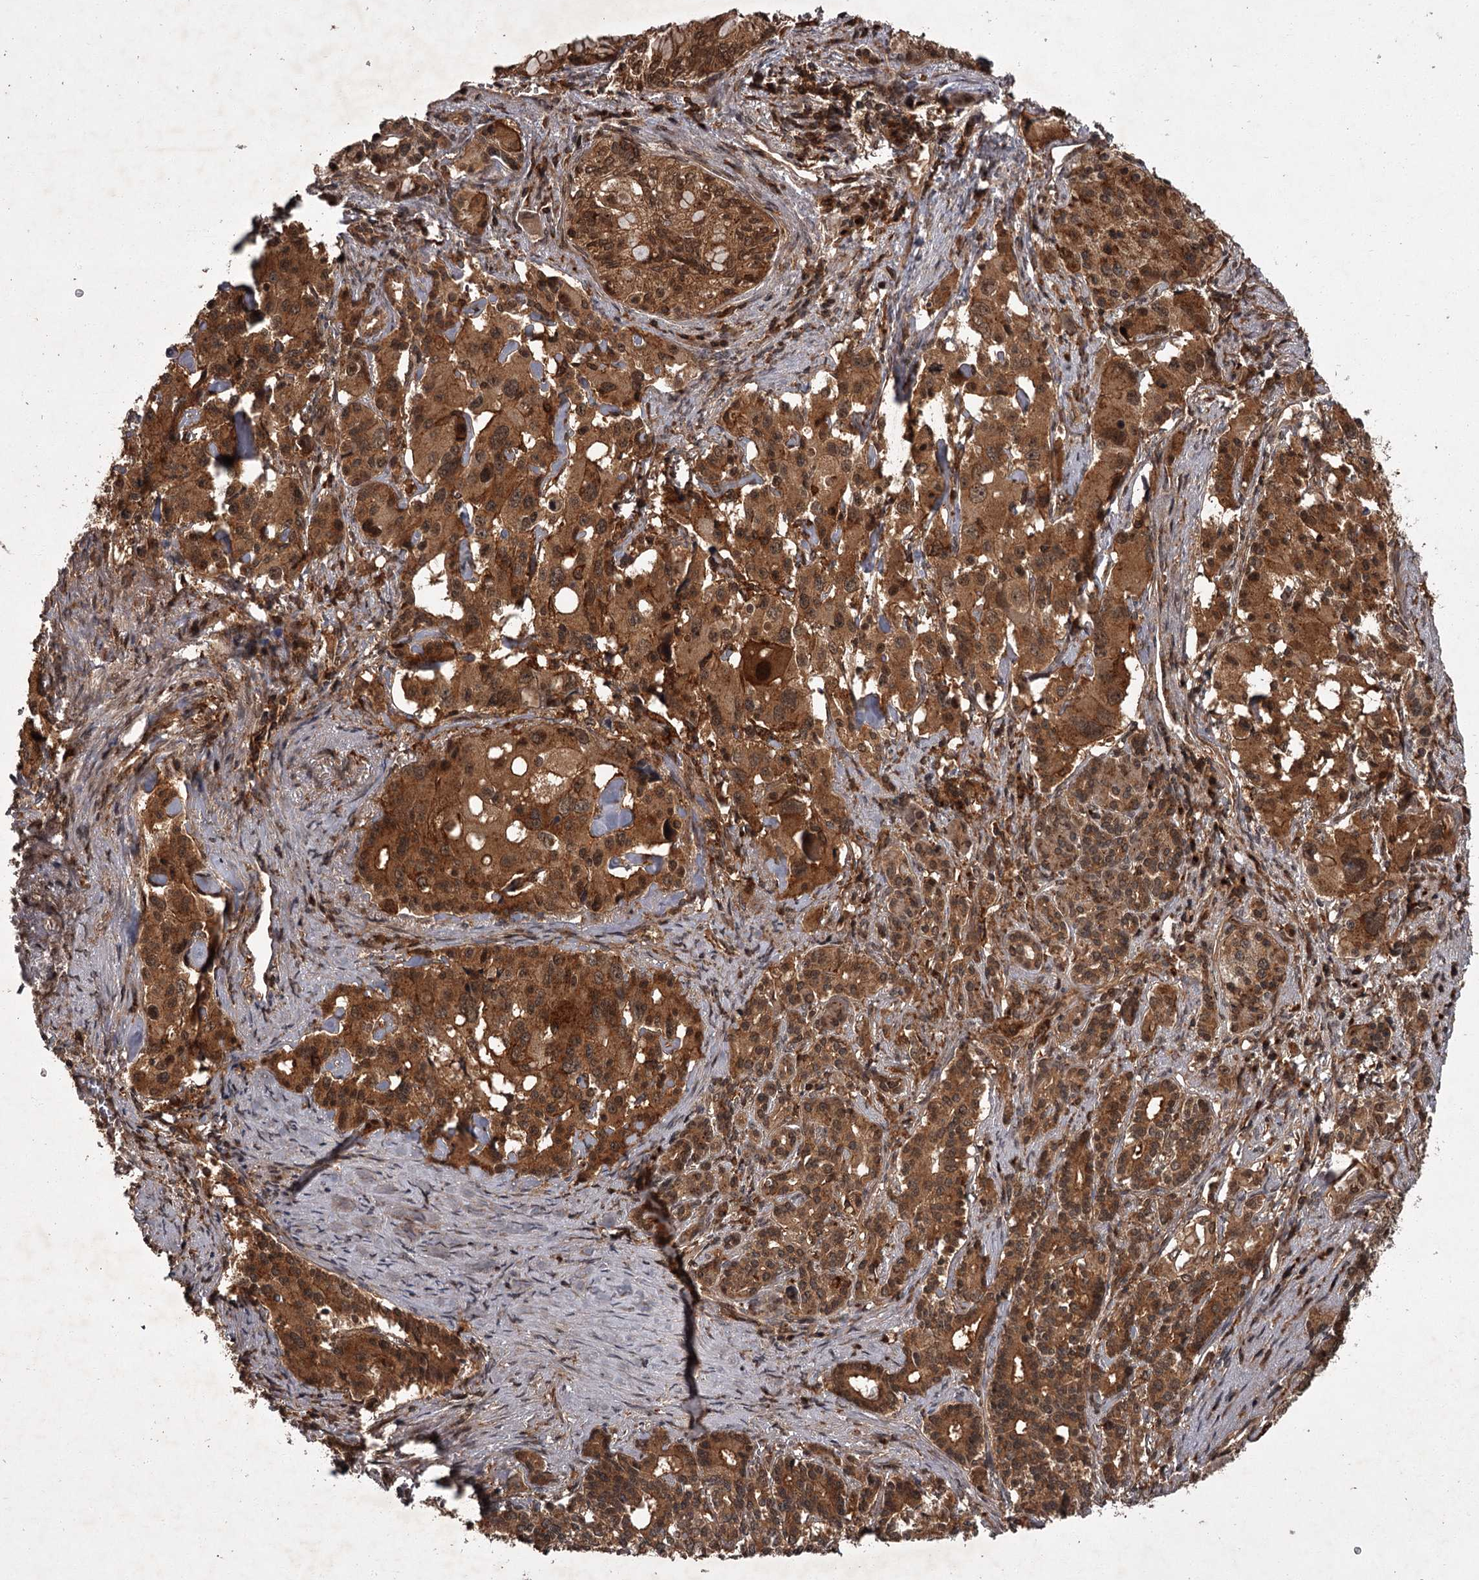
{"staining": {"intensity": "strong", "quantity": ">75%", "location": "cytoplasmic/membranous,nuclear"}, "tissue": "pancreatic cancer", "cell_type": "Tumor cells", "image_type": "cancer", "snomed": [{"axis": "morphology", "description": "Adenocarcinoma, NOS"}, {"axis": "topography", "description": "Pancreas"}], "caption": "High-magnification brightfield microscopy of adenocarcinoma (pancreatic) stained with DAB (3,3'-diaminobenzidine) (brown) and counterstained with hematoxylin (blue). tumor cells exhibit strong cytoplasmic/membranous and nuclear expression is seen in about>75% of cells.", "gene": "TBC1D23", "patient": {"sex": "female", "age": 74}}